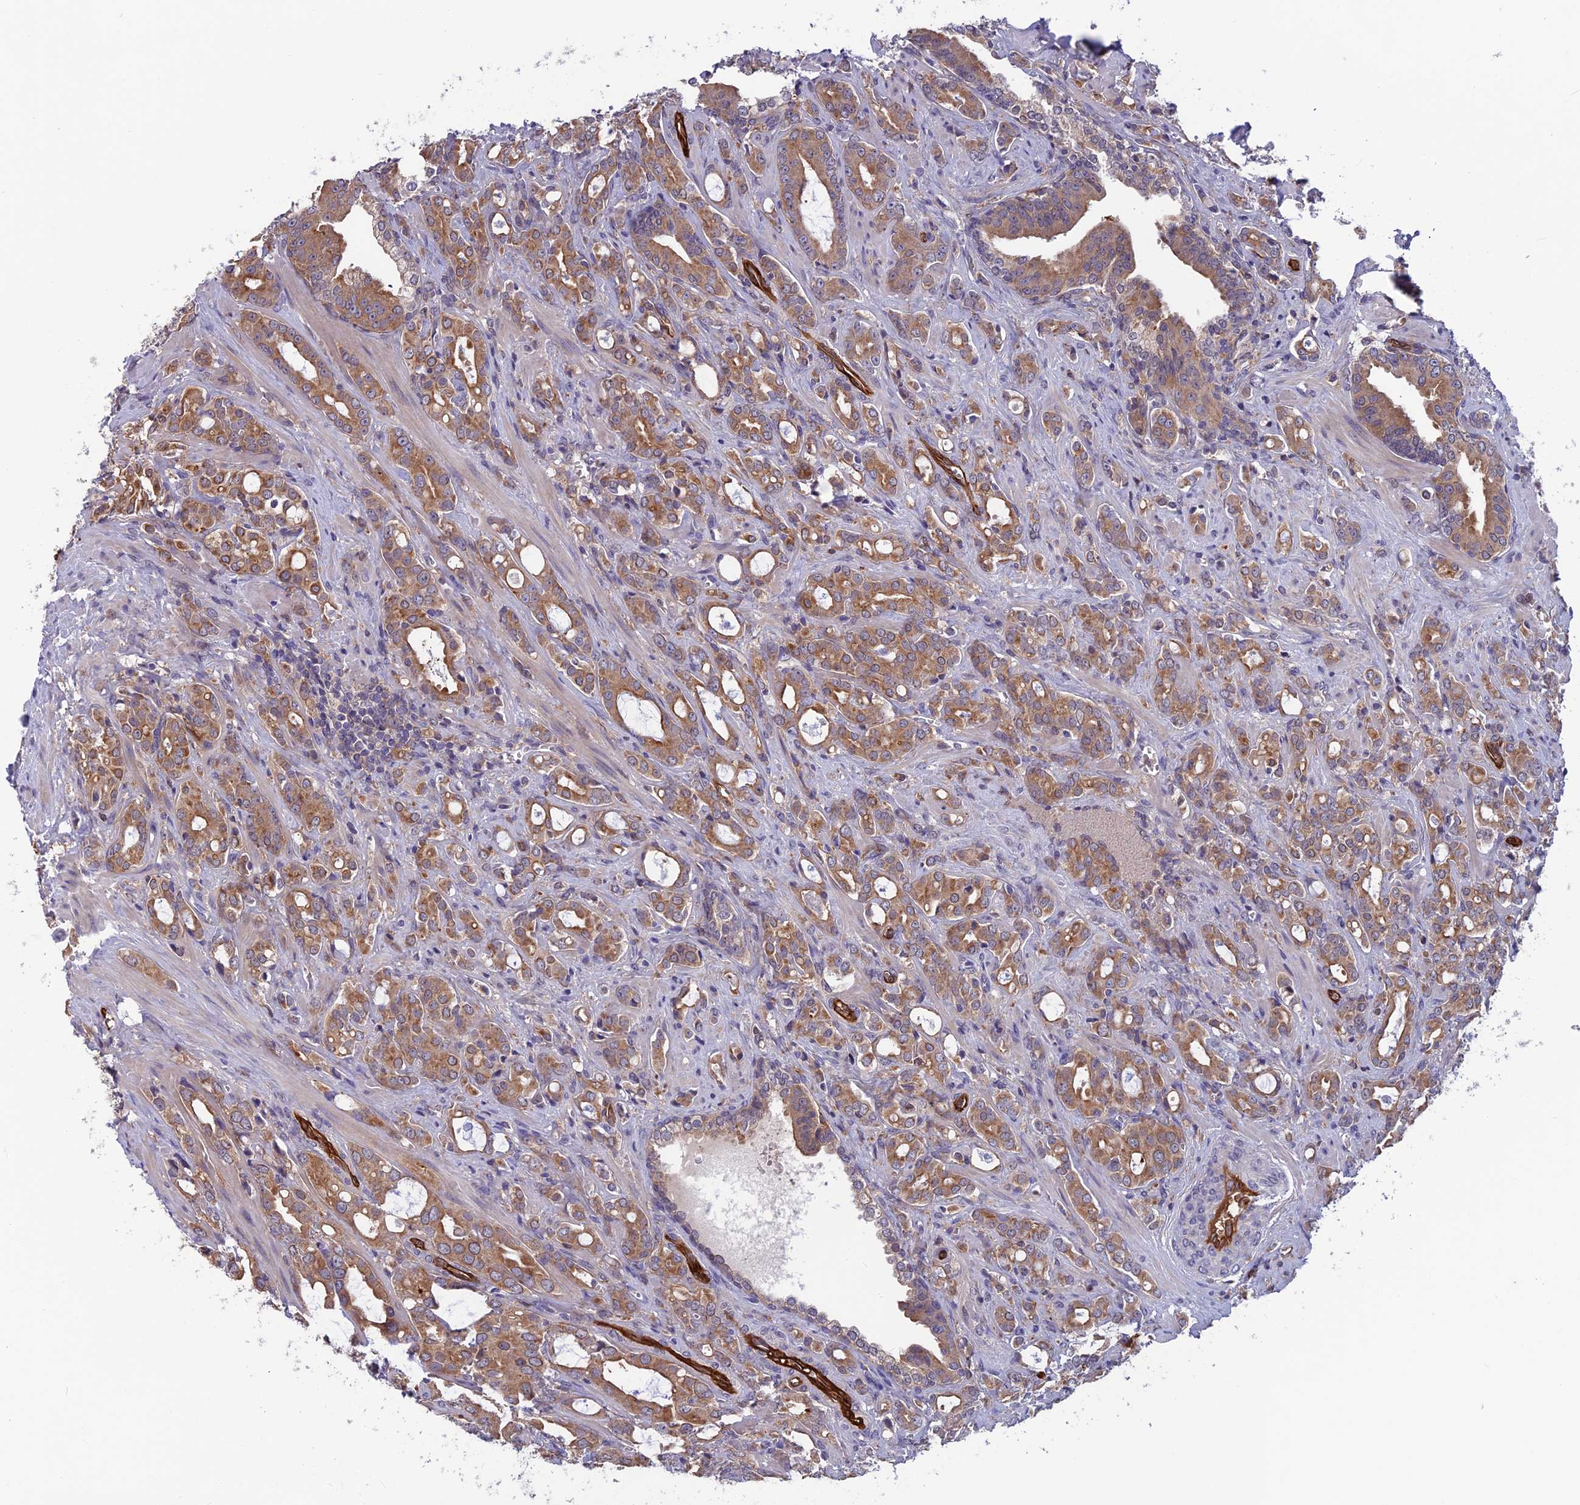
{"staining": {"intensity": "moderate", "quantity": ">75%", "location": "cytoplasmic/membranous"}, "tissue": "prostate cancer", "cell_type": "Tumor cells", "image_type": "cancer", "snomed": [{"axis": "morphology", "description": "Adenocarcinoma, High grade"}, {"axis": "topography", "description": "Prostate"}], "caption": "IHC staining of prostate cancer, which exhibits medium levels of moderate cytoplasmic/membranous expression in about >75% of tumor cells indicating moderate cytoplasmic/membranous protein positivity. The staining was performed using DAB (3,3'-diaminobenzidine) (brown) for protein detection and nuclei were counterstained in hematoxylin (blue).", "gene": "MAST2", "patient": {"sex": "male", "age": 72}}